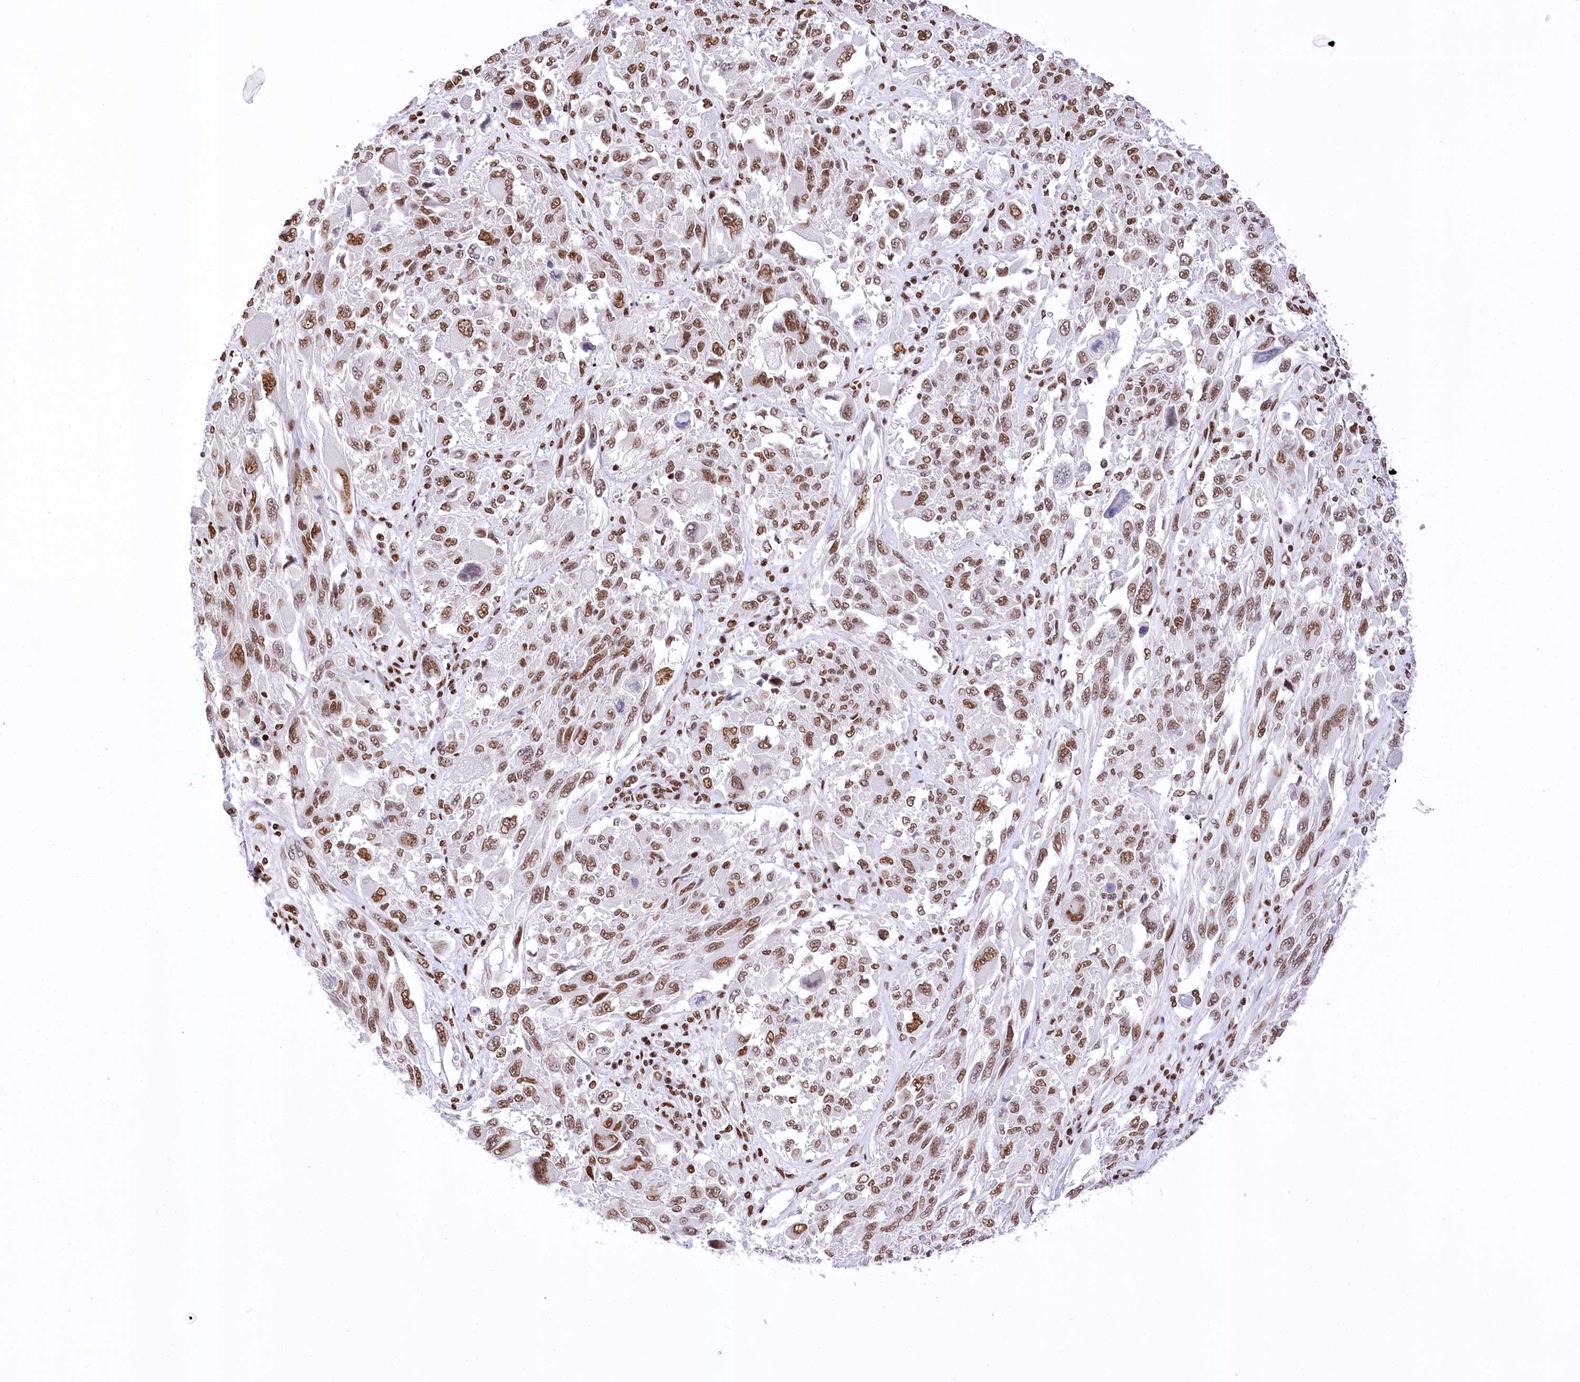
{"staining": {"intensity": "moderate", "quantity": ">75%", "location": "nuclear"}, "tissue": "melanoma", "cell_type": "Tumor cells", "image_type": "cancer", "snomed": [{"axis": "morphology", "description": "Malignant melanoma, NOS"}, {"axis": "topography", "description": "Skin"}], "caption": "Protein analysis of melanoma tissue demonstrates moderate nuclear staining in approximately >75% of tumor cells.", "gene": "POU4F3", "patient": {"sex": "female", "age": 91}}